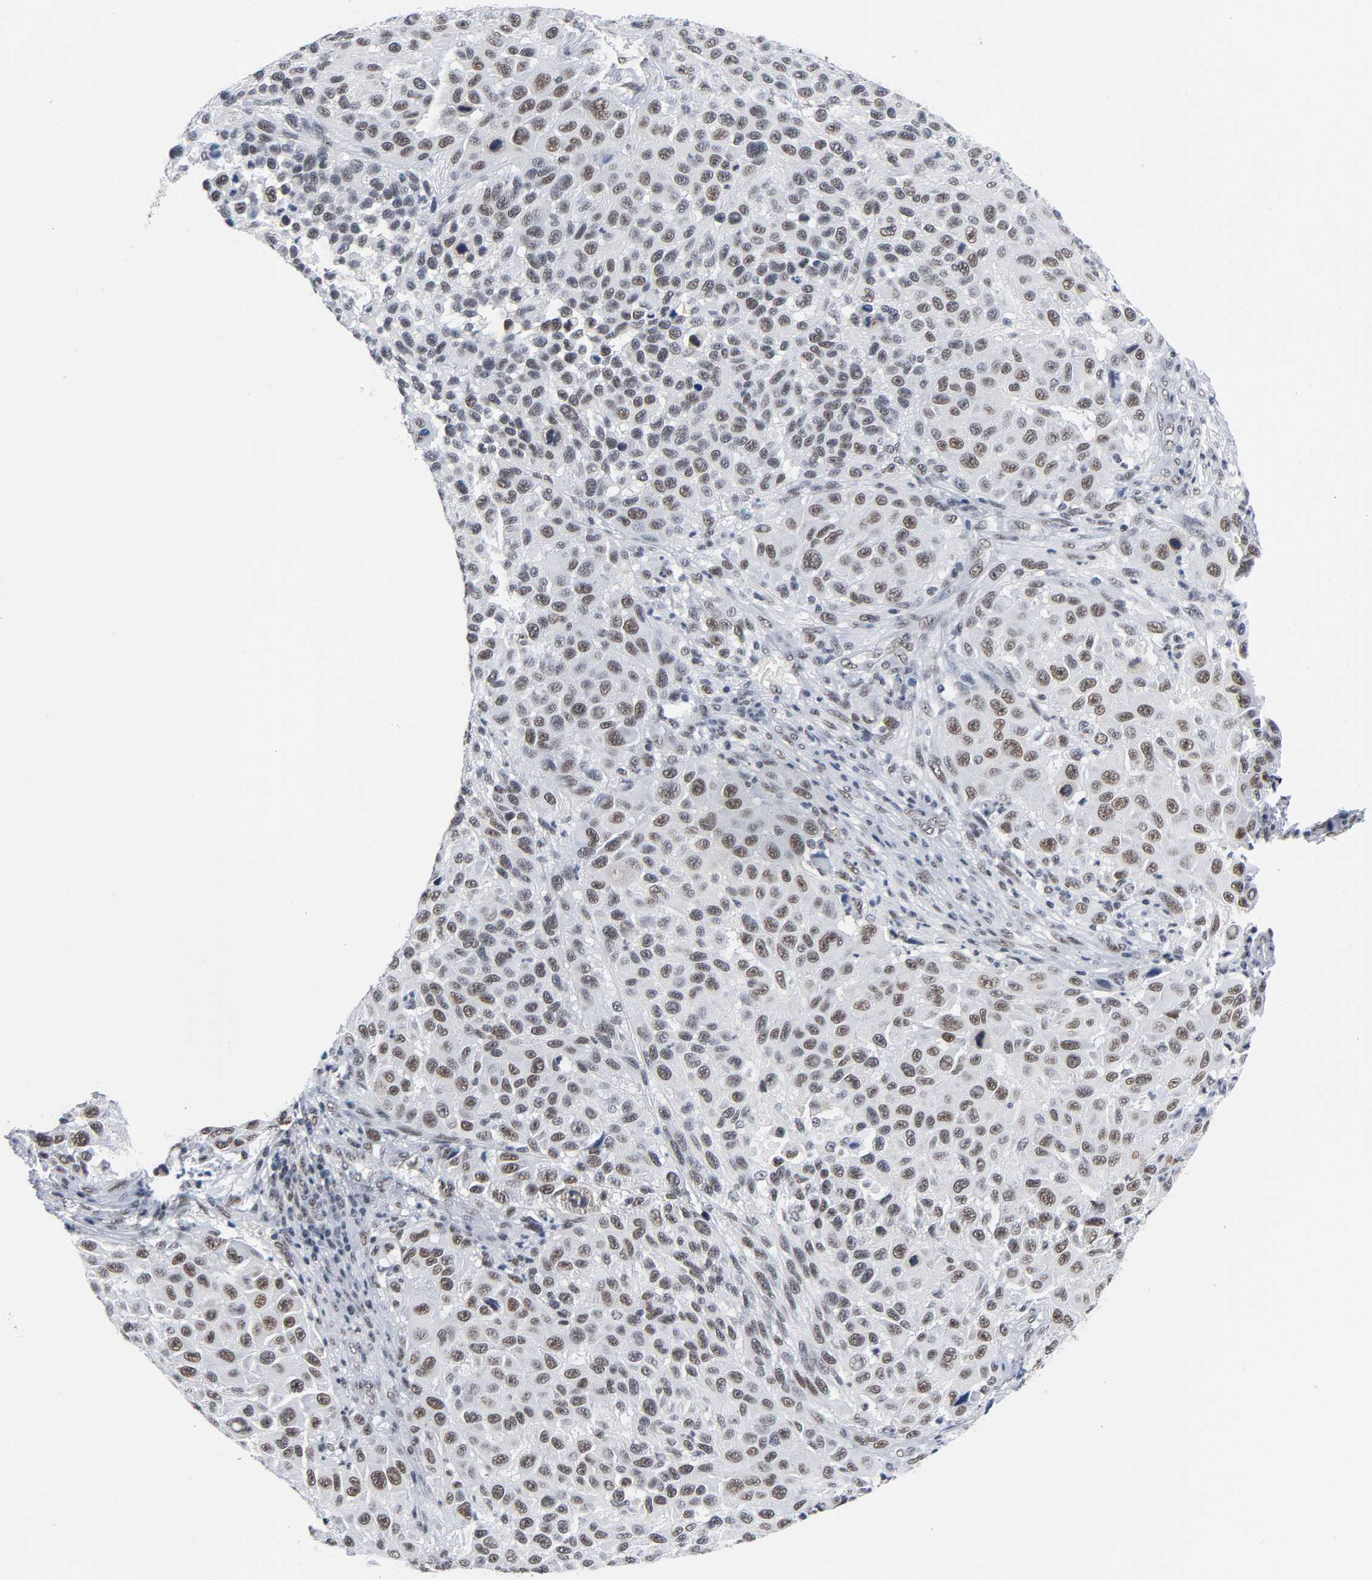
{"staining": {"intensity": "moderate", "quantity": ">75%", "location": "nuclear"}, "tissue": "melanoma", "cell_type": "Tumor cells", "image_type": "cancer", "snomed": [{"axis": "morphology", "description": "Malignant melanoma, Metastatic site"}, {"axis": "topography", "description": "Lymph node"}], "caption": "Malignant melanoma (metastatic site) stained with a brown dye exhibits moderate nuclear positive positivity in approximately >75% of tumor cells.", "gene": "CSTF2", "patient": {"sex": "male", "age": 61}}